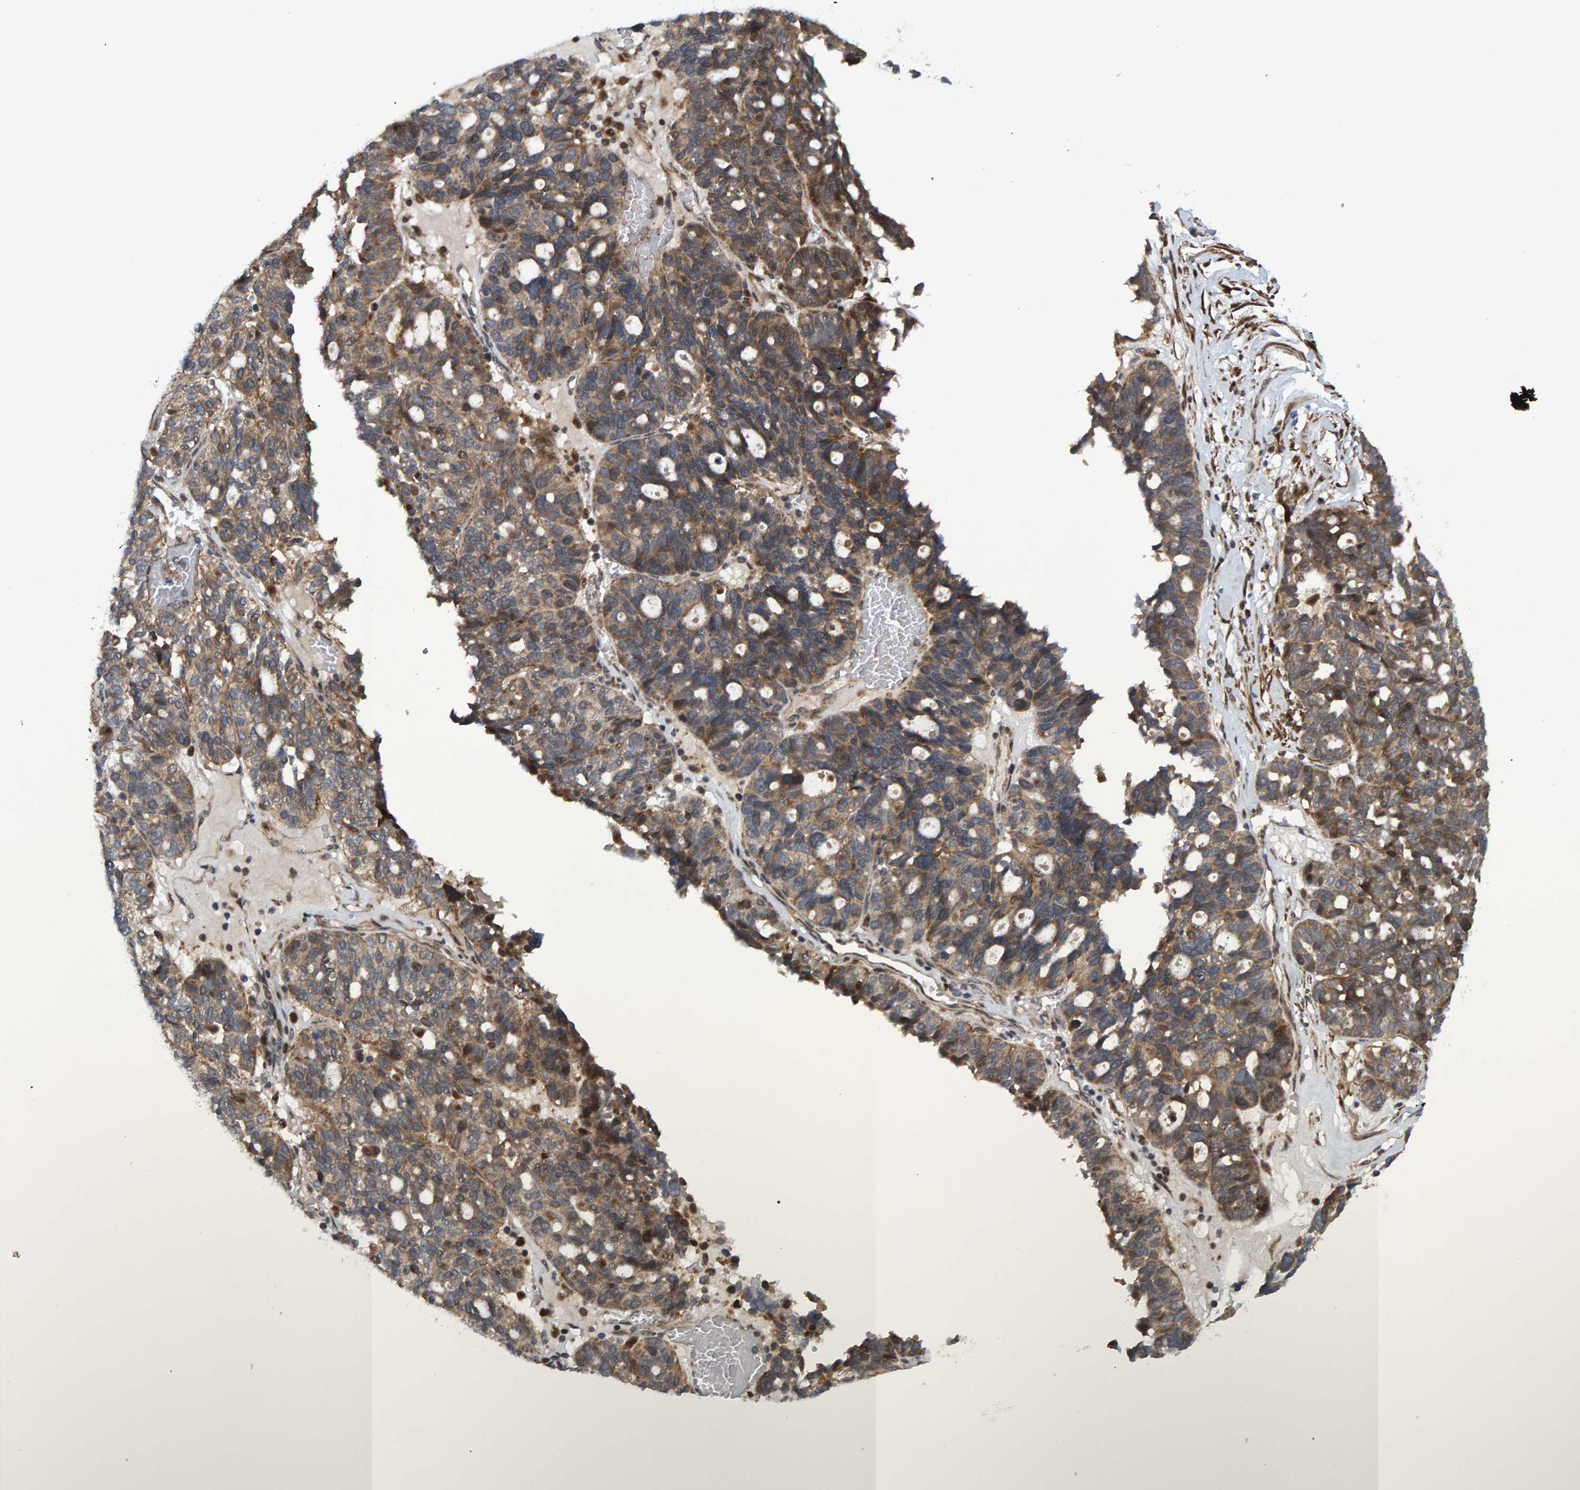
{"staining": {"intensity": "moderate", "quantity": ">75%", "location": "cytoplasmic/membranous"}, "tissue": "ovarian cancer", "cell_type": "Tumor cells", "image_type": "cancer", "snomed": [{"axis": "morphology", "description": "Cystadenocarcinoma, serous, NOS"}, {"axis": "topography", "description": "Ovary"}], "caption": "Immunohistochemistry staining of serous cystadenocarcinoma (ovarian), which shows medium levels of moderate cytoplasmic/membranous staining in about >75% of tumor cells indicating moderate cytoplasmic/membranous protein expression. The staining was performed using DAB (3,3'-diaminobenzidine) (brown) for protein detection and nuclei were counterstained in hematoxylin (blue).", "gene": "ATP6V1H", "patient": {"sex": "female", "age": 59}}